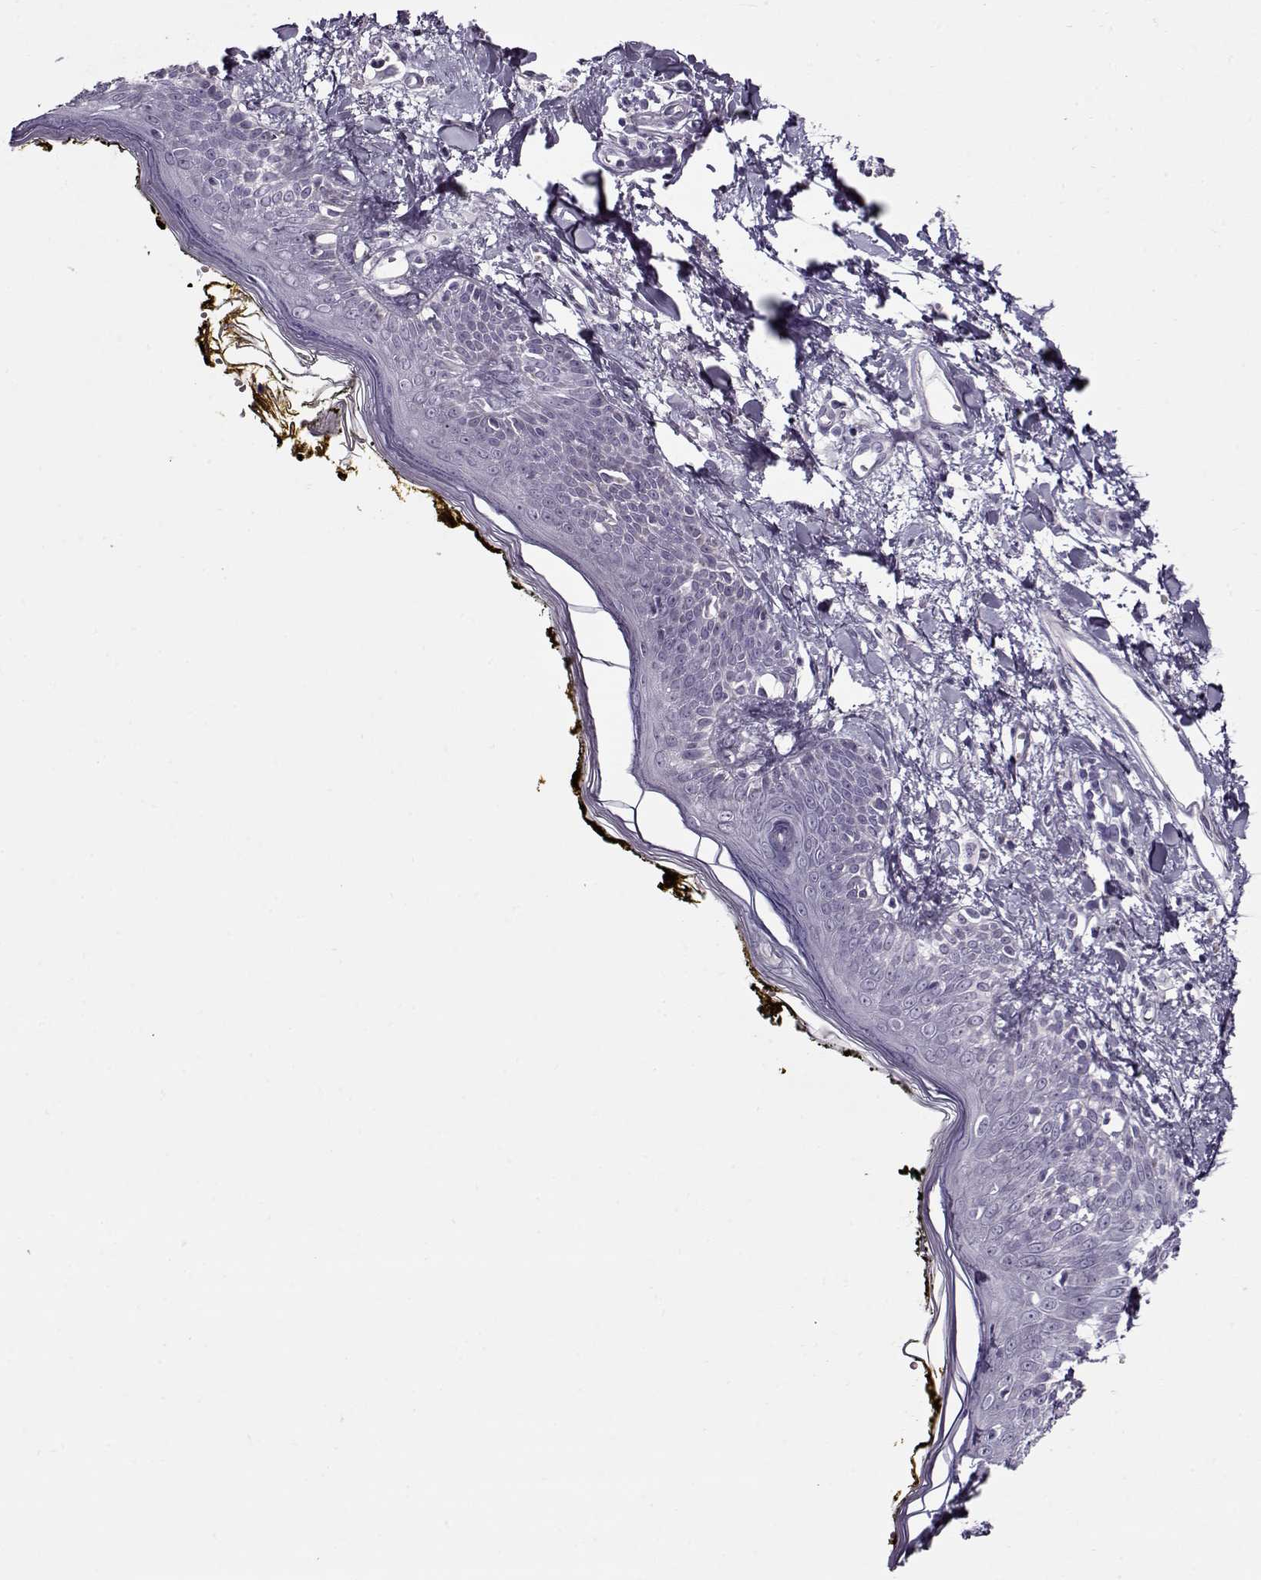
{"staining": {"intensity": "negative", "quantity": "none", "location": "none"}, "tissue": "skin", "cell_type": "Fibroblasts", "image_type": "normal", "snomed": [{"axis": "morphology", "description": "Normal tissue, NOS"}, {"axis": "topography", "description": "Skin"}], "caption": "Immunohistochemical staining of normal skin reveals no significant expression in fibroblasts.", "gene": "GAGE10", "patient": {"sex": "male", "age": 76}}